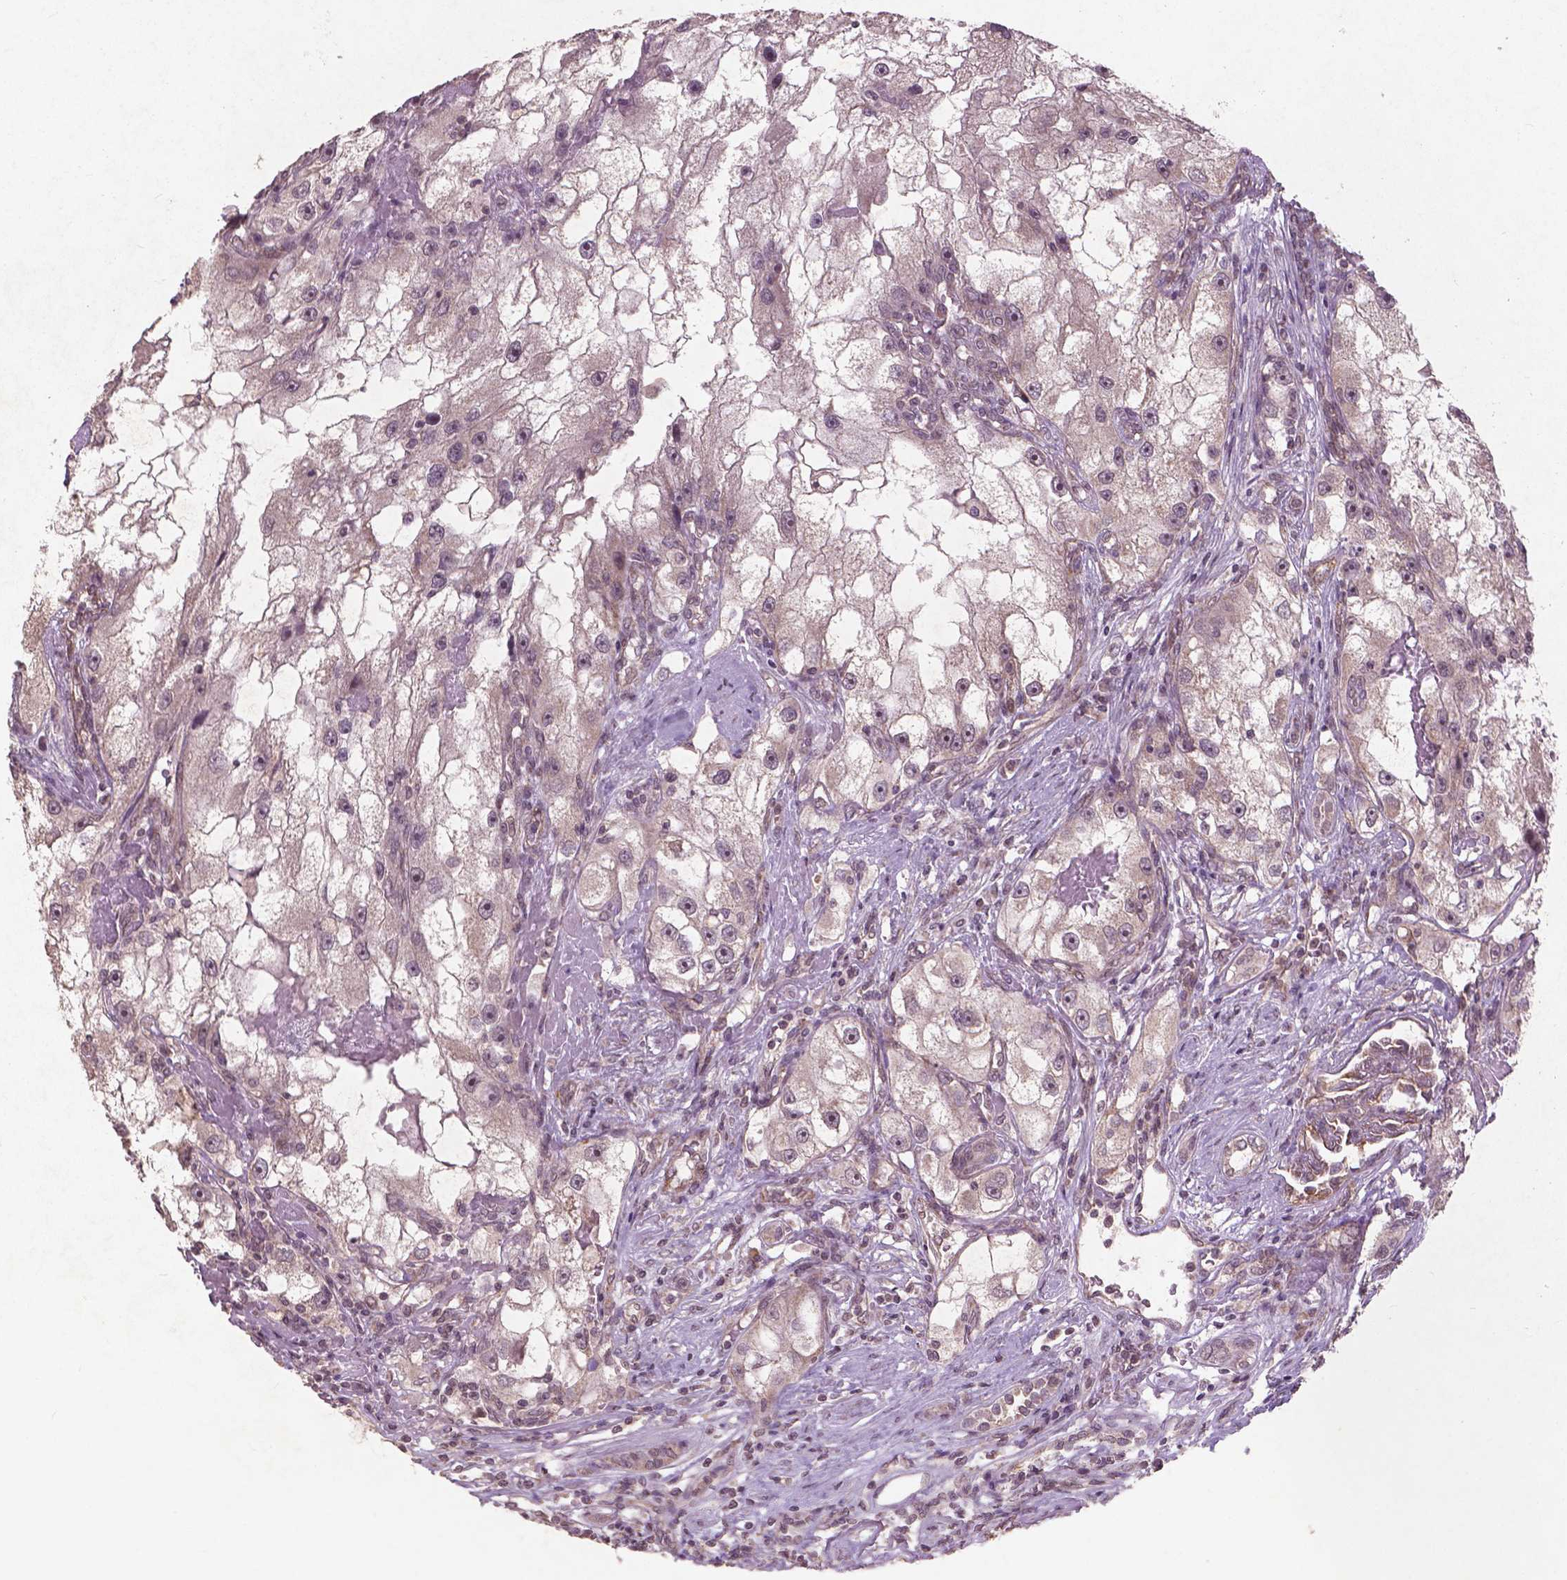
{"staining": {"intensity": "weak", "quantity": "25%-75%", "location": "nuclear"}, "tissue": "renal cancer", "cell_type": "Tumor cells", "image_type": "cancer", "snomed": [{"axis": "morphology", "description": "Adenocarcinoma, NOS"}, {"axis": "topography", "description": "Kidney"}], "caption": "High-magnification brightfield microscopy of renal adenocarcinoma stained with DAB (brown) and counterstained with hematoxylin (blue). tumor cells exhibit weak nuclear positivity is seen in about25%-75% of cells.", "gene": "SMAD2", "patient": {"sex": "male", "age": 63}}